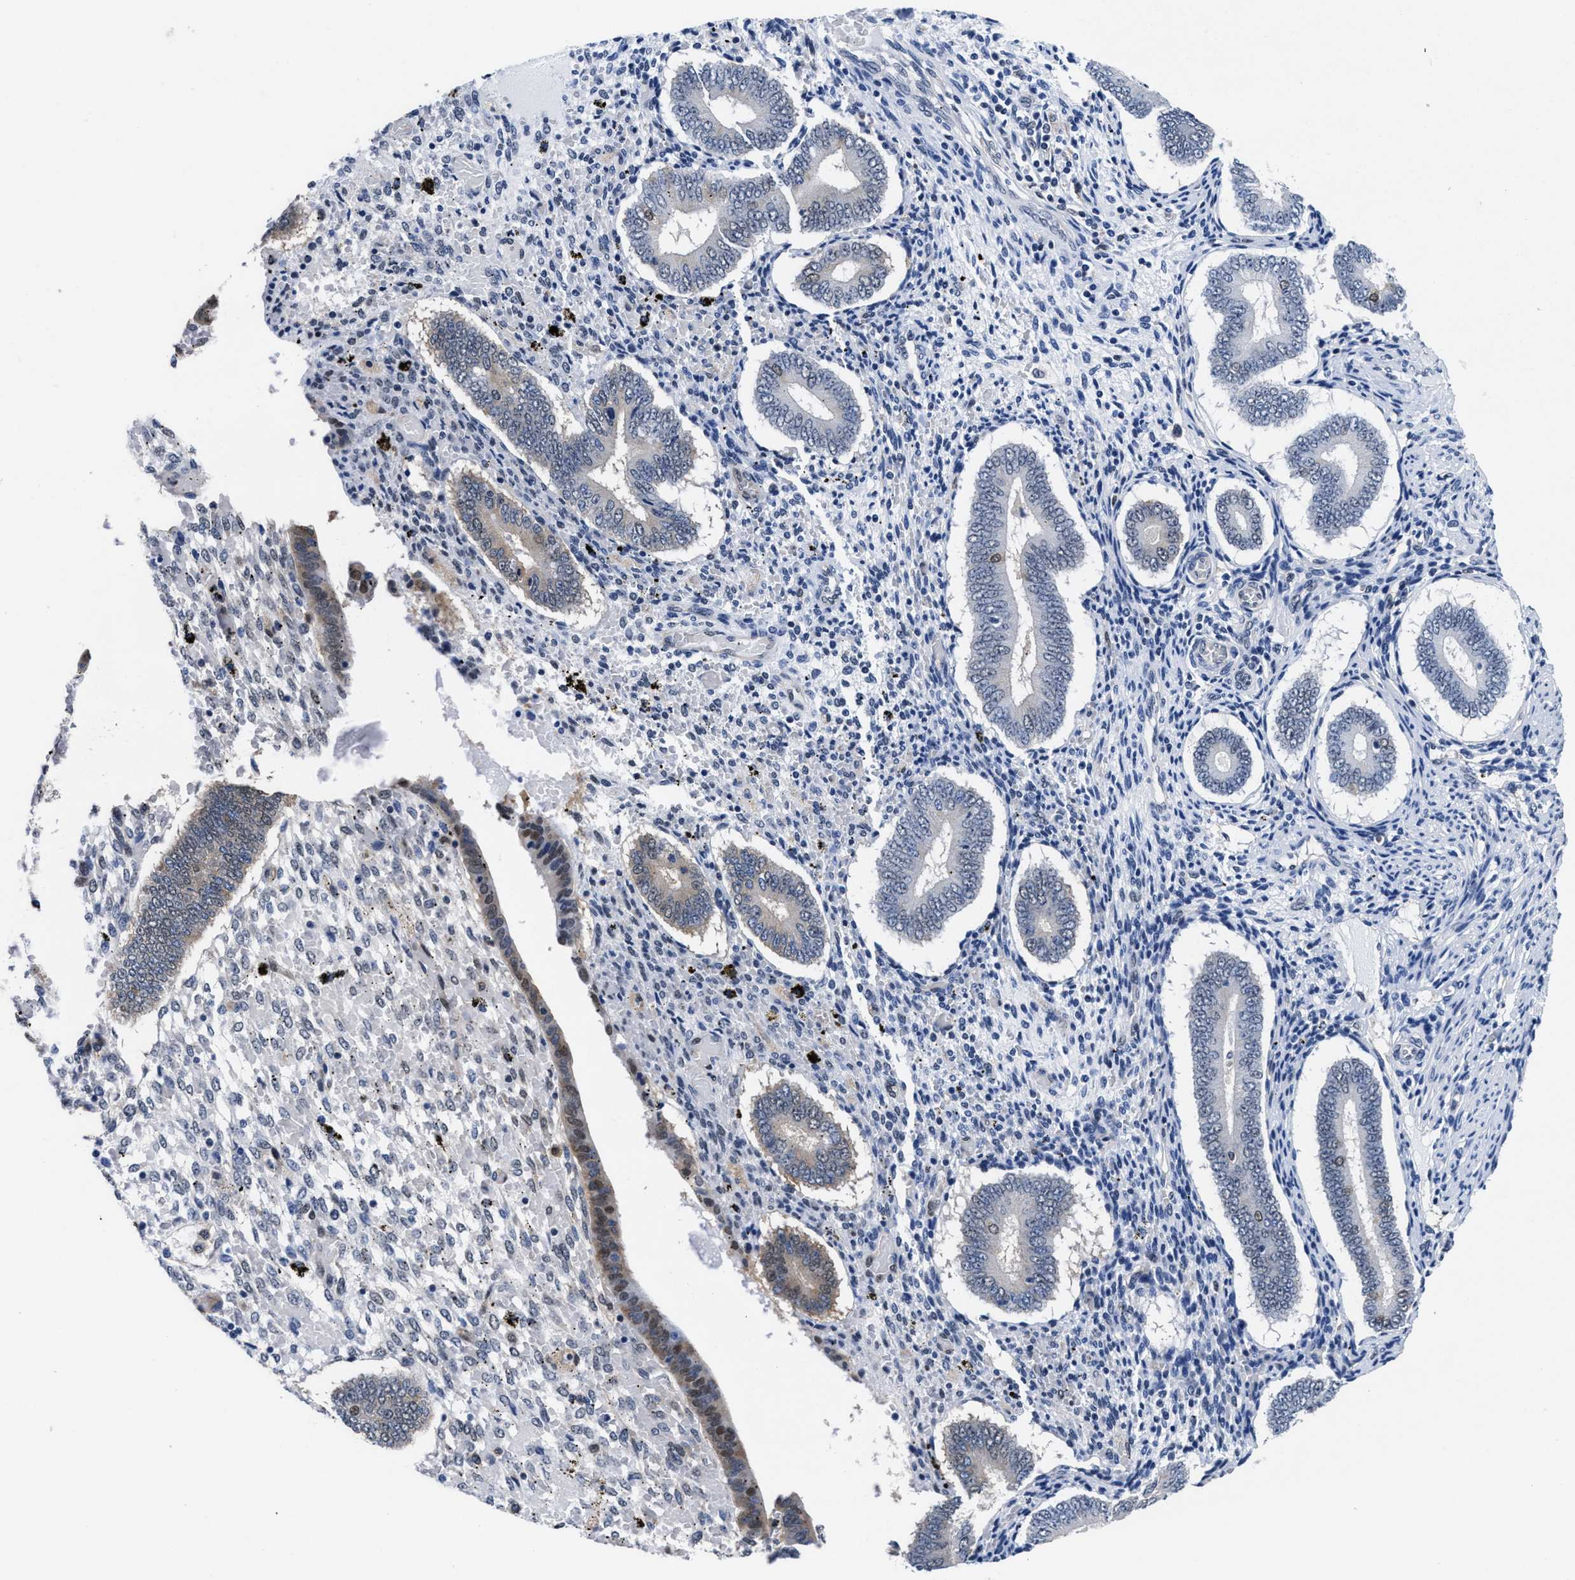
{"staining": {"intensity": "negative", "quantity": "none", "location": "none"}, "tissue": "endometrium", "cell_type": "Cells in endometrial stroma", "image_type": "normal", "snomed": [{"axis": "morphology", "description": "Normal tissue, NOS"}, {"axis": "topography", "description": "Endometrium"}], "caption": "Endometrium stained for a protein using immunohistochemistry displays no positivity cells in endometrial stroma.", "gene": "ACLY", "patient": {"sex": "female", "age": 42}}